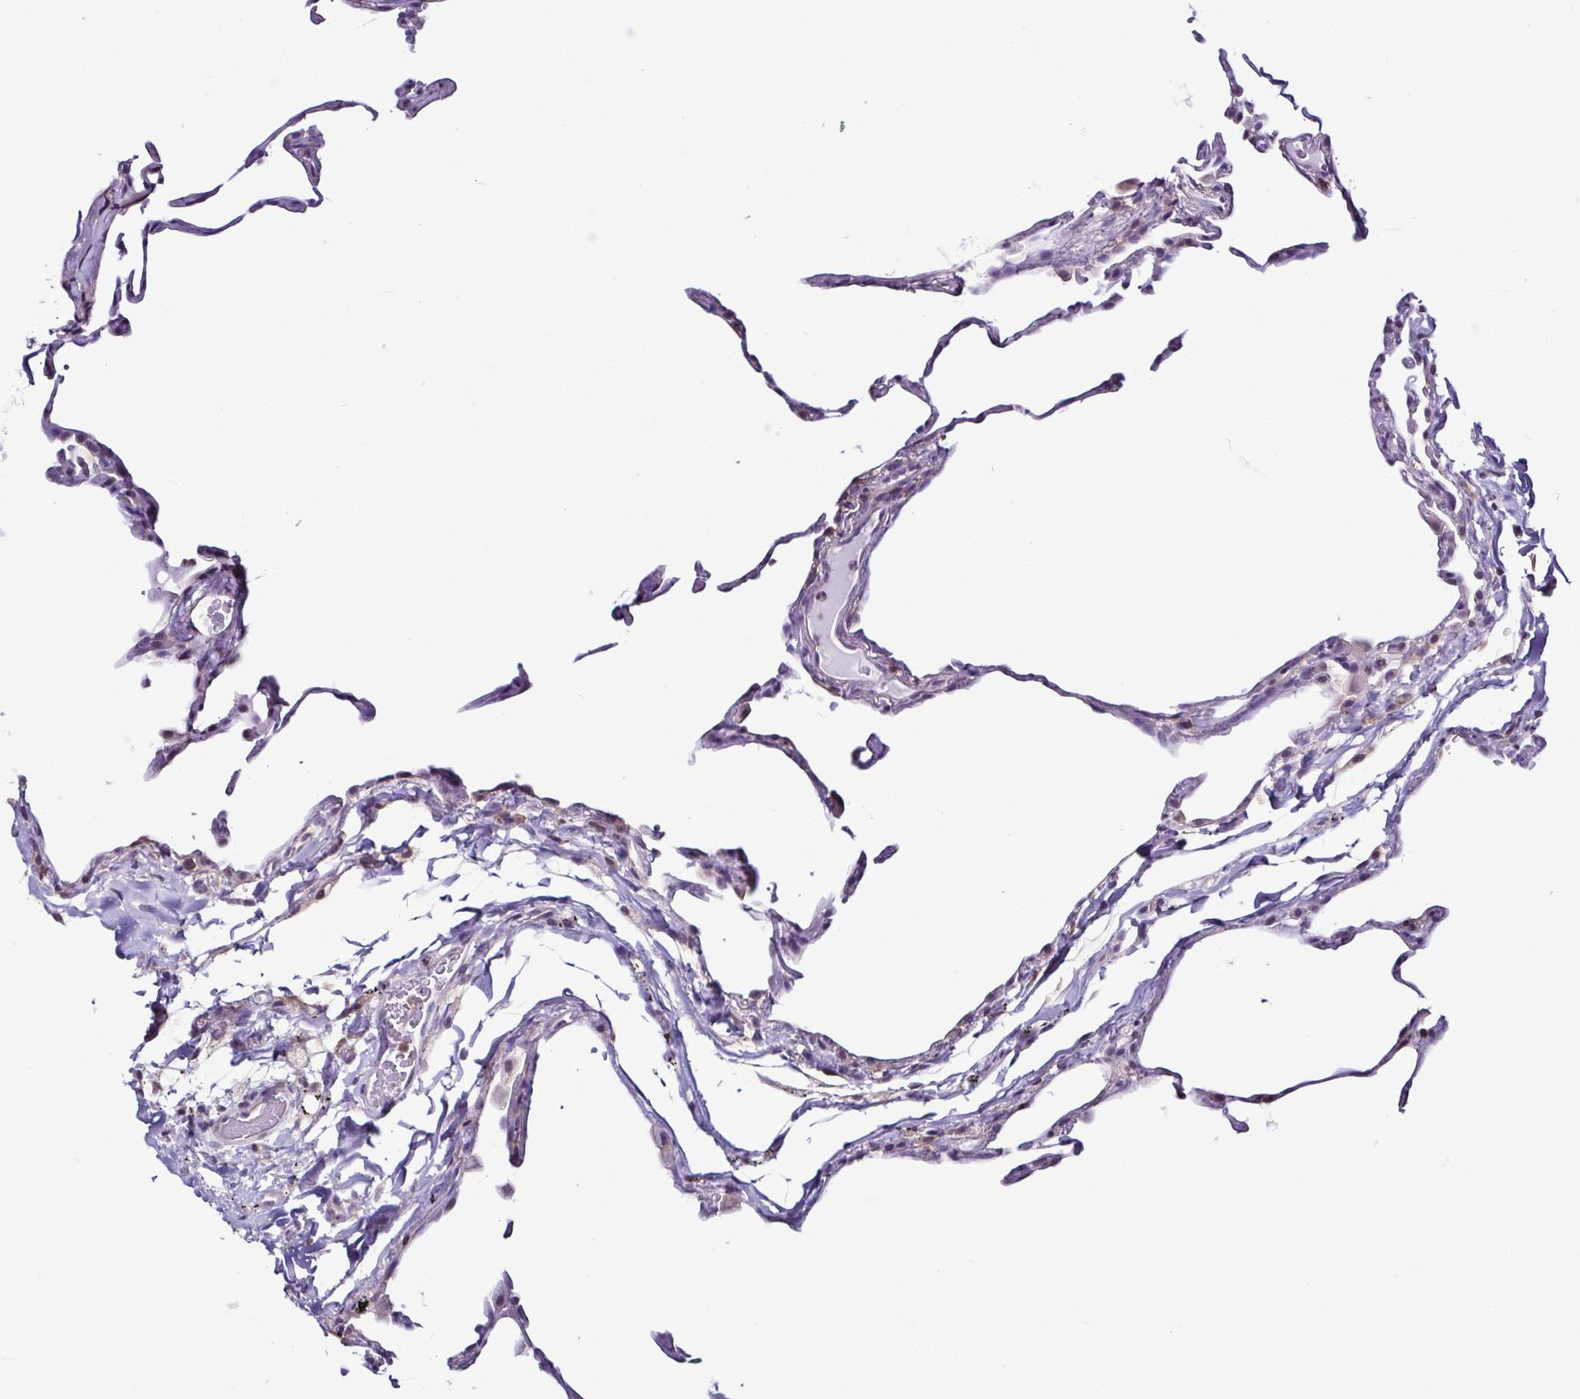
{"staining": {"intensity": "weak", "quantity": "<25%", "location": "cytoplasmic/membranous"}, "tissue": "lung", "cell_type": "Alveolar cells", "image_type": "normal", "snomed": [{"axis": "morphology", "description": "Normal tissue, NOS"}, {"axis": "topography", "description": "Lung"}], "caption": "Immunohistochemistry micrograph of normal human lung stained for a protein (brown), which demonstrates no positivity in alveolar cells. The staining is performed using DAB (3,3'-diaminobenzidine) brown chromogen with nuclei counter-stained in using hematoxylin.", "gene": "TNNT2", "patient": {"sex": "female", "age": 57}}